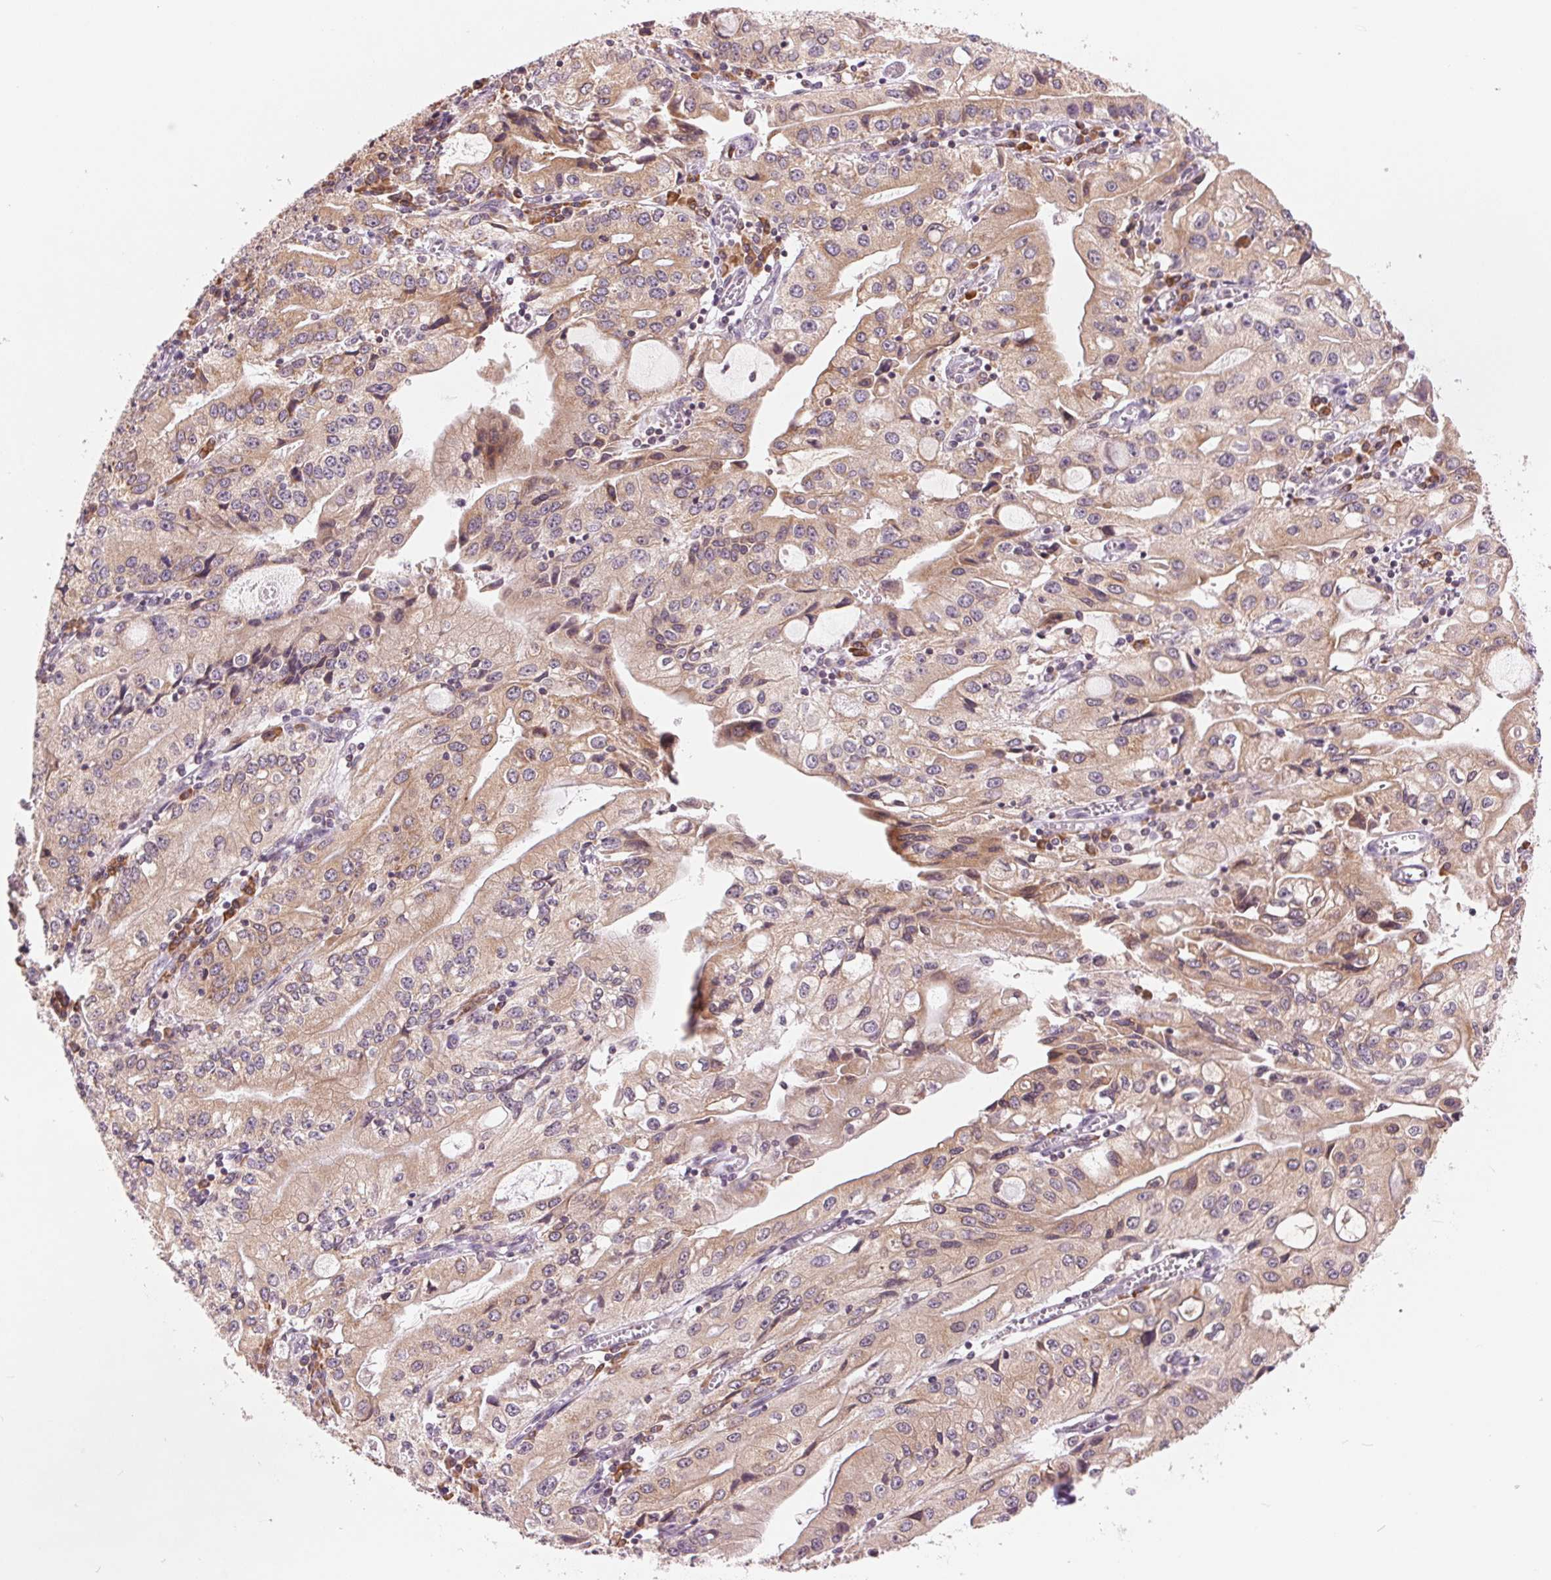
{"staining": {"intensity": "weak", "quantity": ">75%", "location": "cytoplasmic/membranous"}, "tissue": "stomach cancer", "cell_type": "Tumor cells", "image_type": "cancer", "snomed": [{"axis": "morphology", "description": "Adenocarcinoma, NOS"}, {"axis": "topography", "description": "Stomach, lower"}], "caption": "Weak cytoplasmic/membranous positivity for a protein is appreciated in about >75% of tumor cells of stomach cancer using IHC.", "gene": "TECR", "patient": {"sex": "female", "age": 72}}